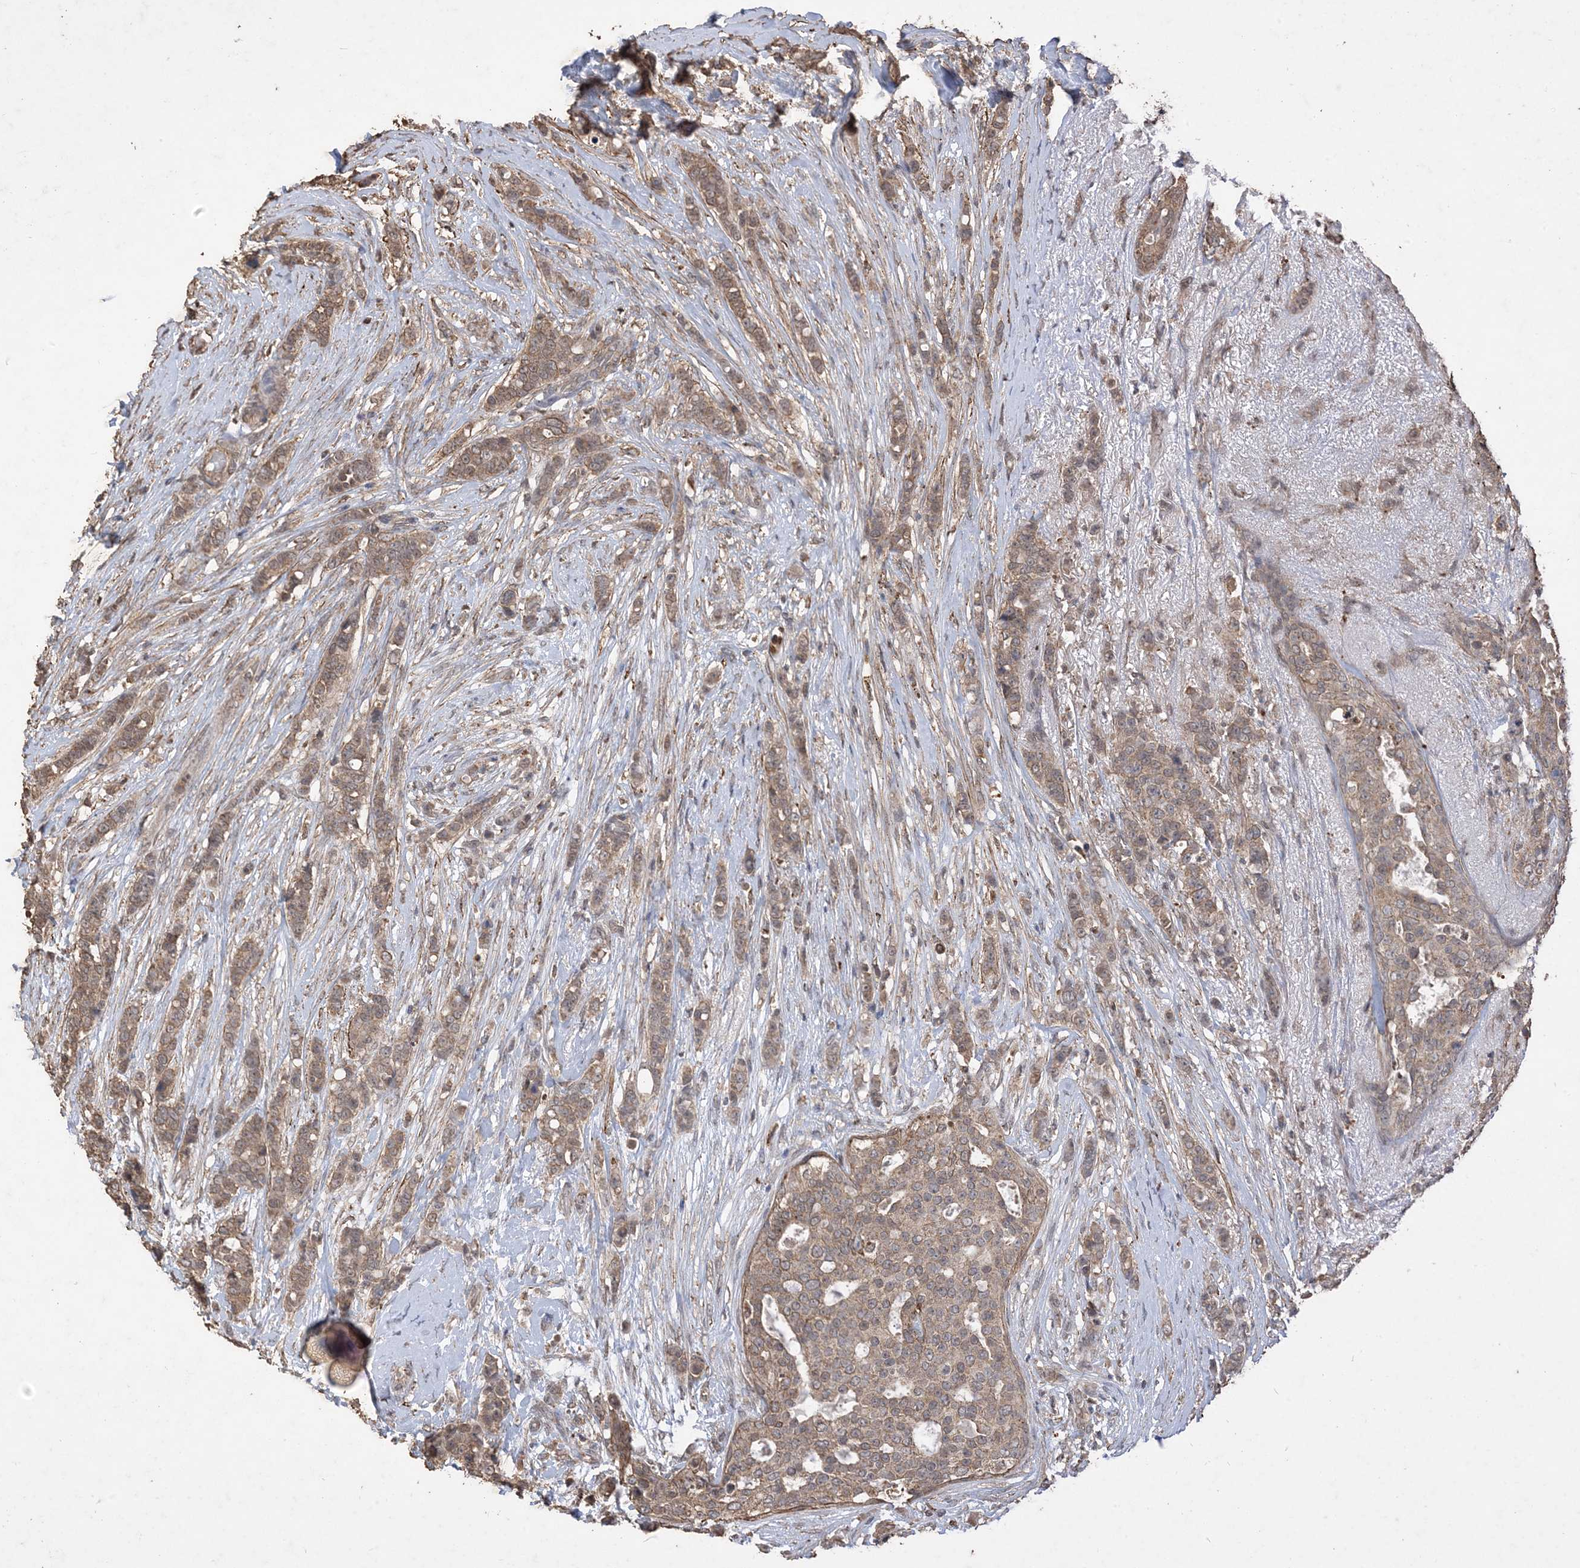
{"staining": {"intensity": "weak", "quantity": ">75%", "location": "cytoplasmic/membranous"}, "tissue": "breast cancer", "cell_type": "Tumor cells", "image_type": "cancer", "snomed": [{"axis": "morphology", "description": "Lobular carcinoma"}, {"axis": "topography", "description": "Breast"}], "caption": "Lobular carcinoma (breast) stained with immunohistochemistry (IHC) exhibits weak cytoplasmic/membranous positivity in about >75% of tumor cells. Ihc stains the protein of interest in brown and the nuclei are stained blue.", "gene": "HPS4", "patient": {"sex": "female", "age": 51}}